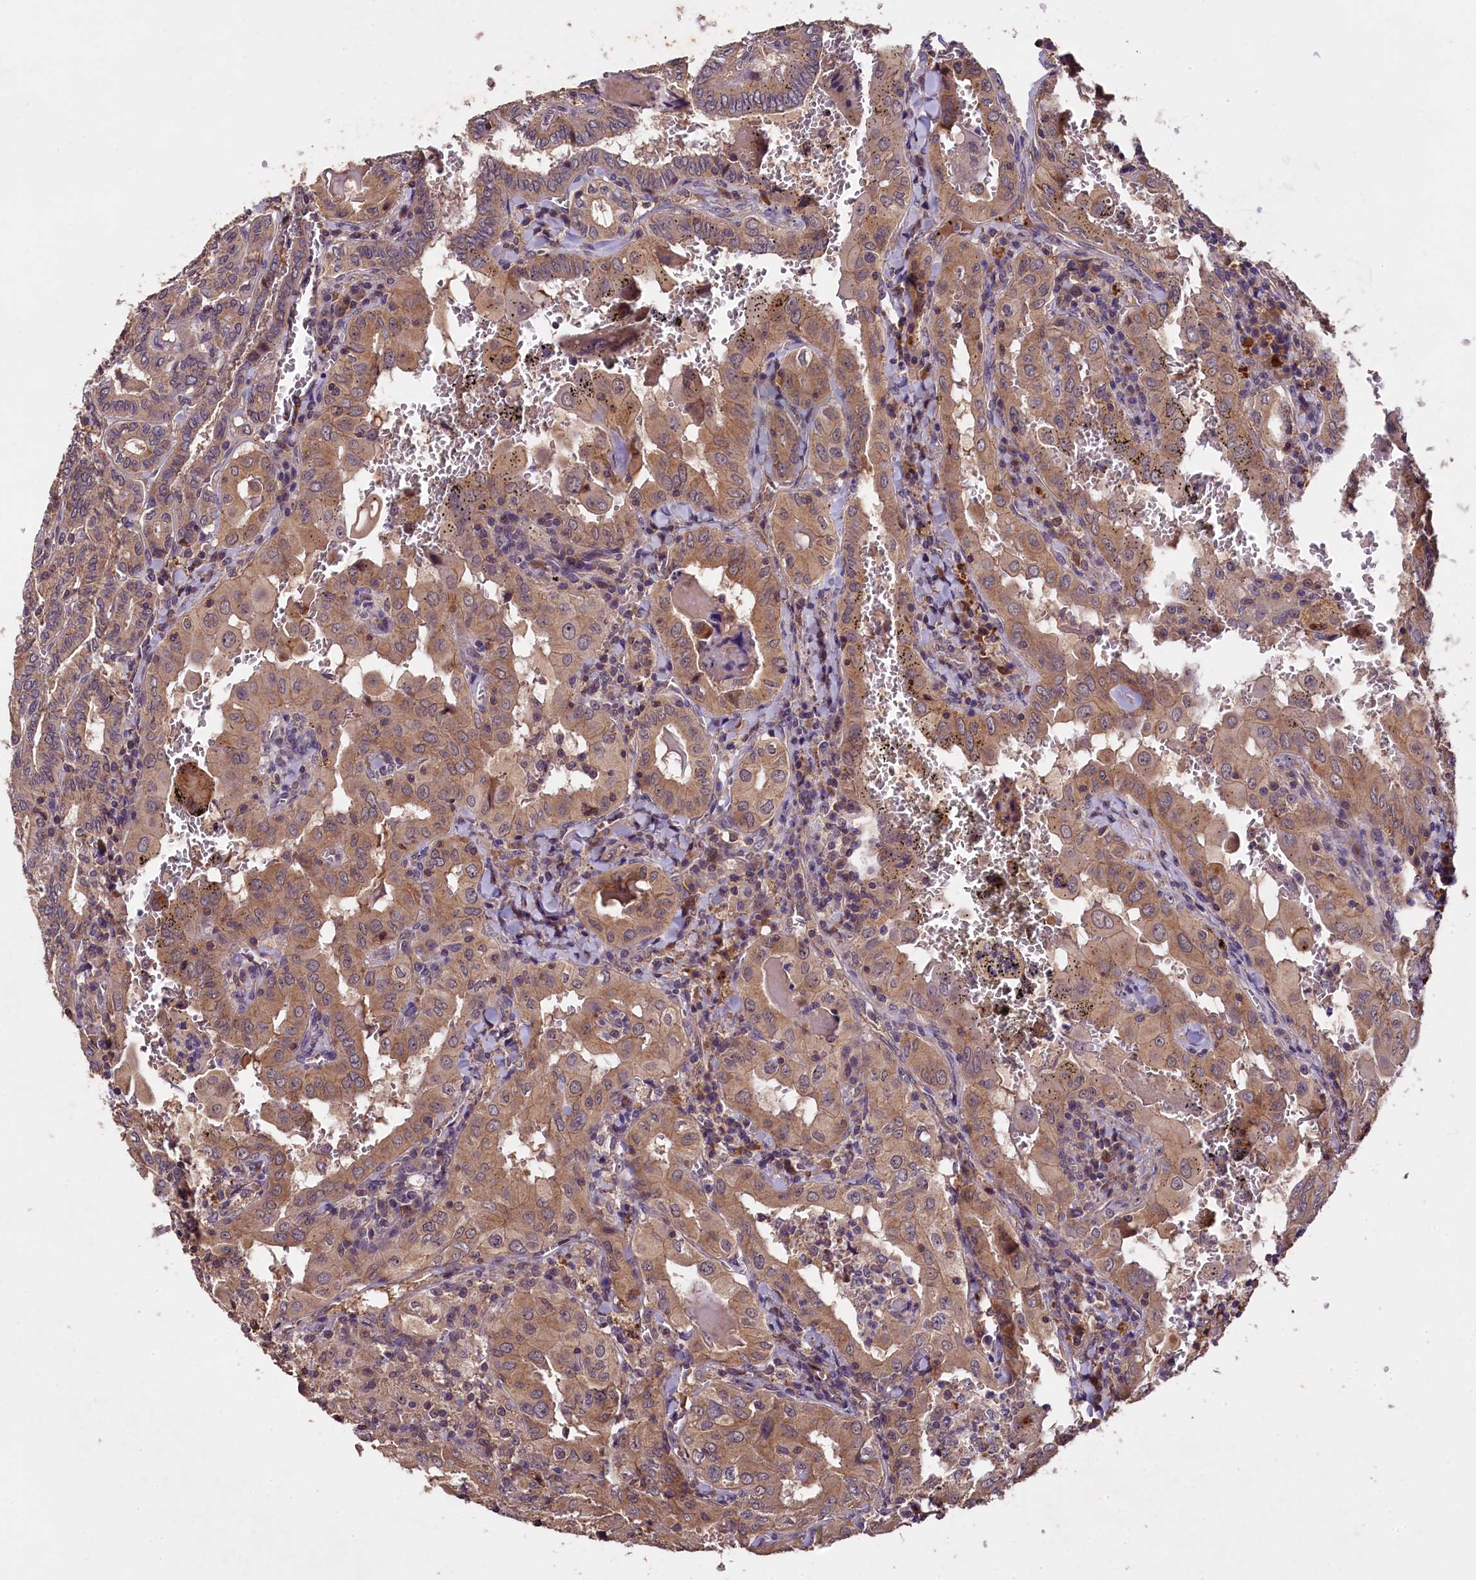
{"staining": {"intensity": "moderate", "quantity": ">75%", "location": "cytoplasmic/membranous"}, "tissue": "thyroid cancer", "cell_type": "Tumor cells", "image_type": "cancer", "snomed": [{"axis": "morphology", "description": "Papillary adenocarcinoma, NOS"}, {"axis": "topography", "description": "Thyroid gland"}], "caption": "DAB (3,3'-diaminobenzidine) immunohistochemical staining of human thyroid cancer (papillary adenocarcinoma) displays moderate cytoplasmic/membranous protein positivity in approximately >75% of tumor cells.", "gene": "PLXNB1", "patient": {"sex": "female", "age": 72}}